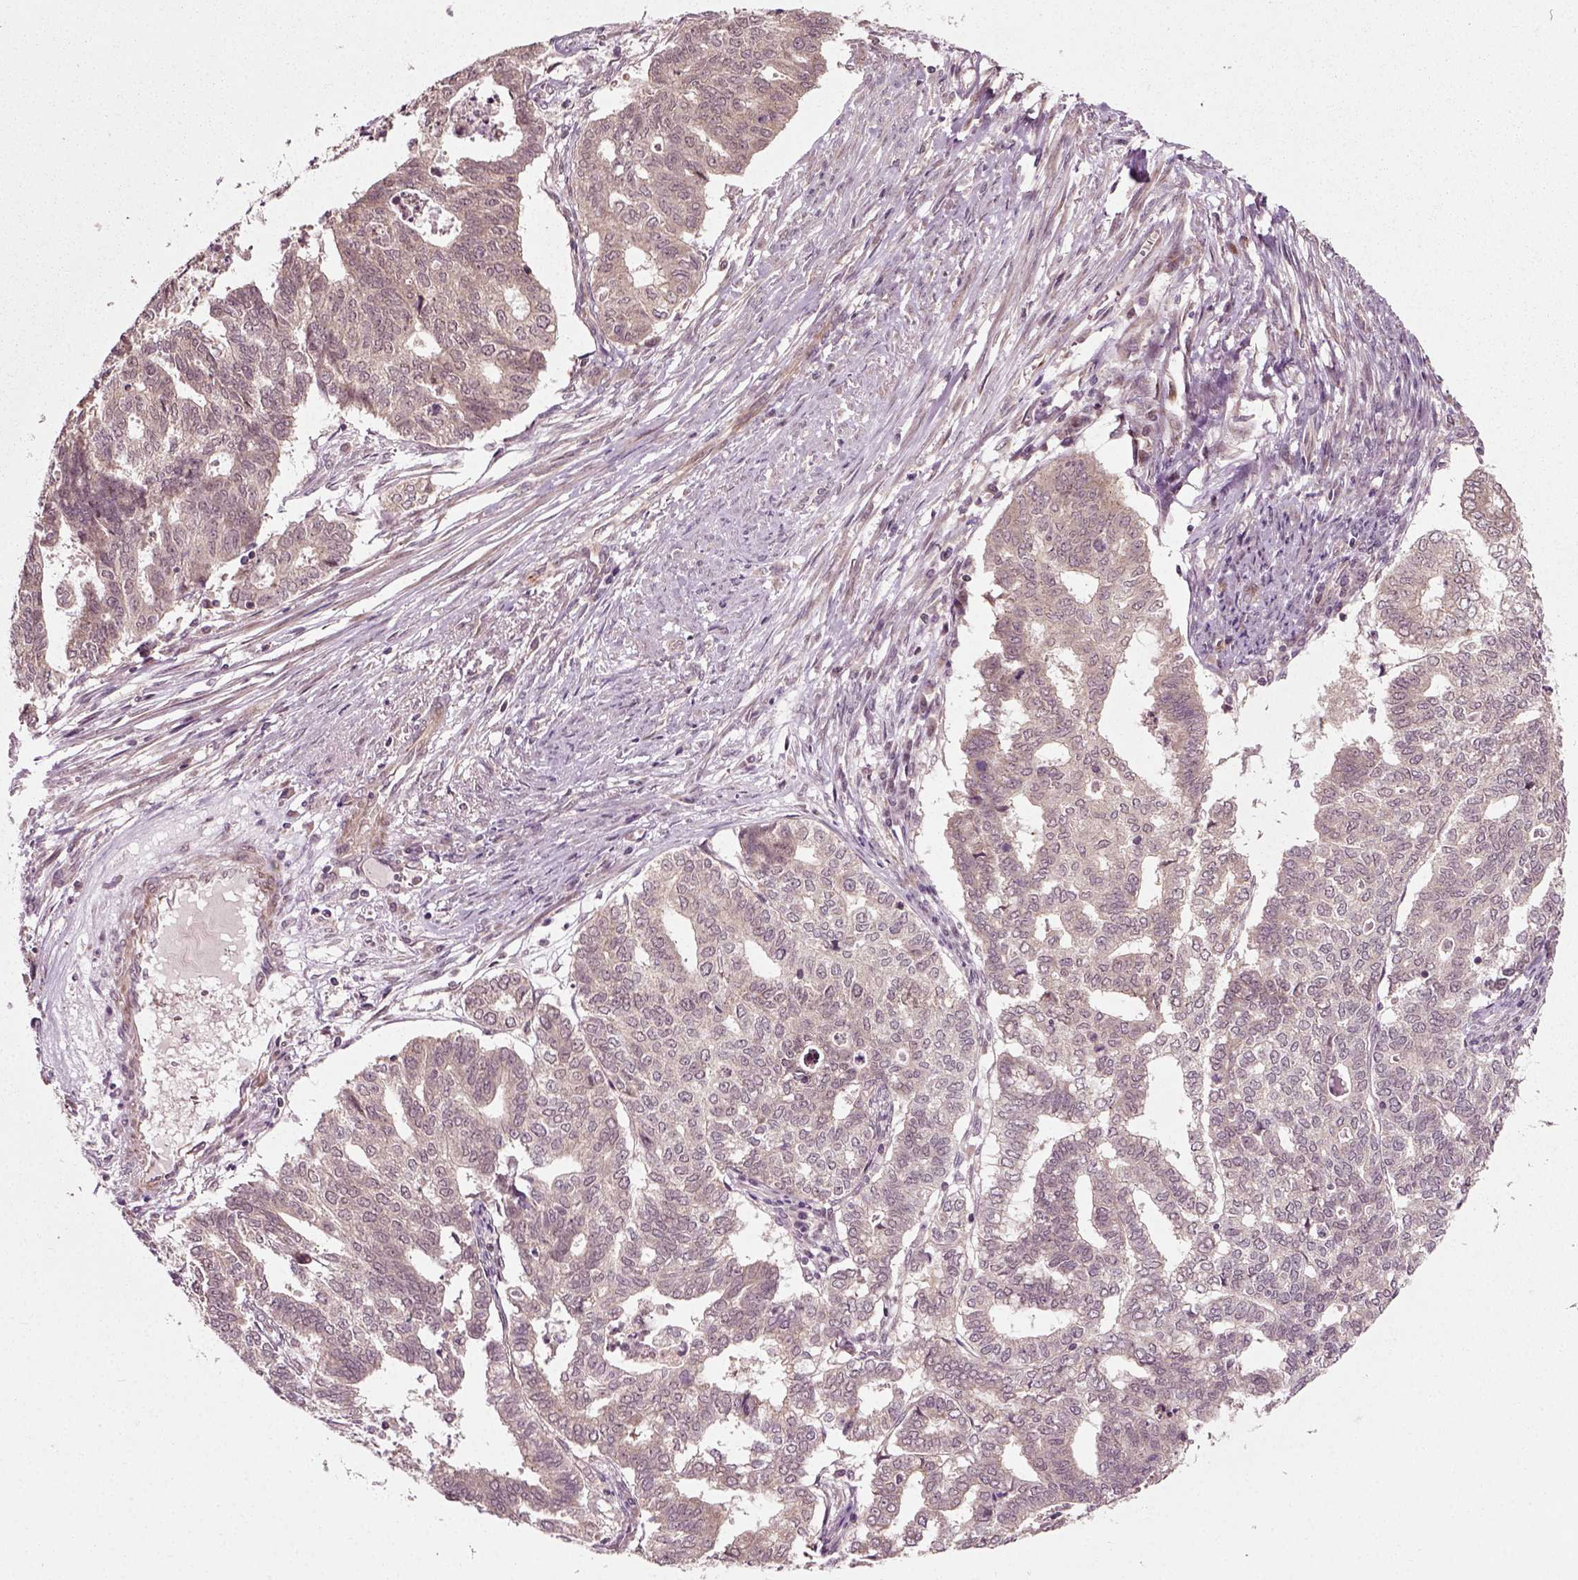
{"staining": {"intensity": "weak", "quantity": "<25%", "location": "cytoplasmic/membranous"}, "tissue": "endometrial cancer", "cell_type": "Tumor cells", "image_type": "cancer", "snomed": [{"axis": "morphology", "description": "Adenocarcinoma, NOS"}, {"axis": "topography", "description": "Endometrium"}], "caption": "Endometrial adenocarcinoma was stained to show a protein in brown. There is no significant expression in tumor cells.", "gene": "PLCD3", "patient": {"sex": "female", "age": 79}}